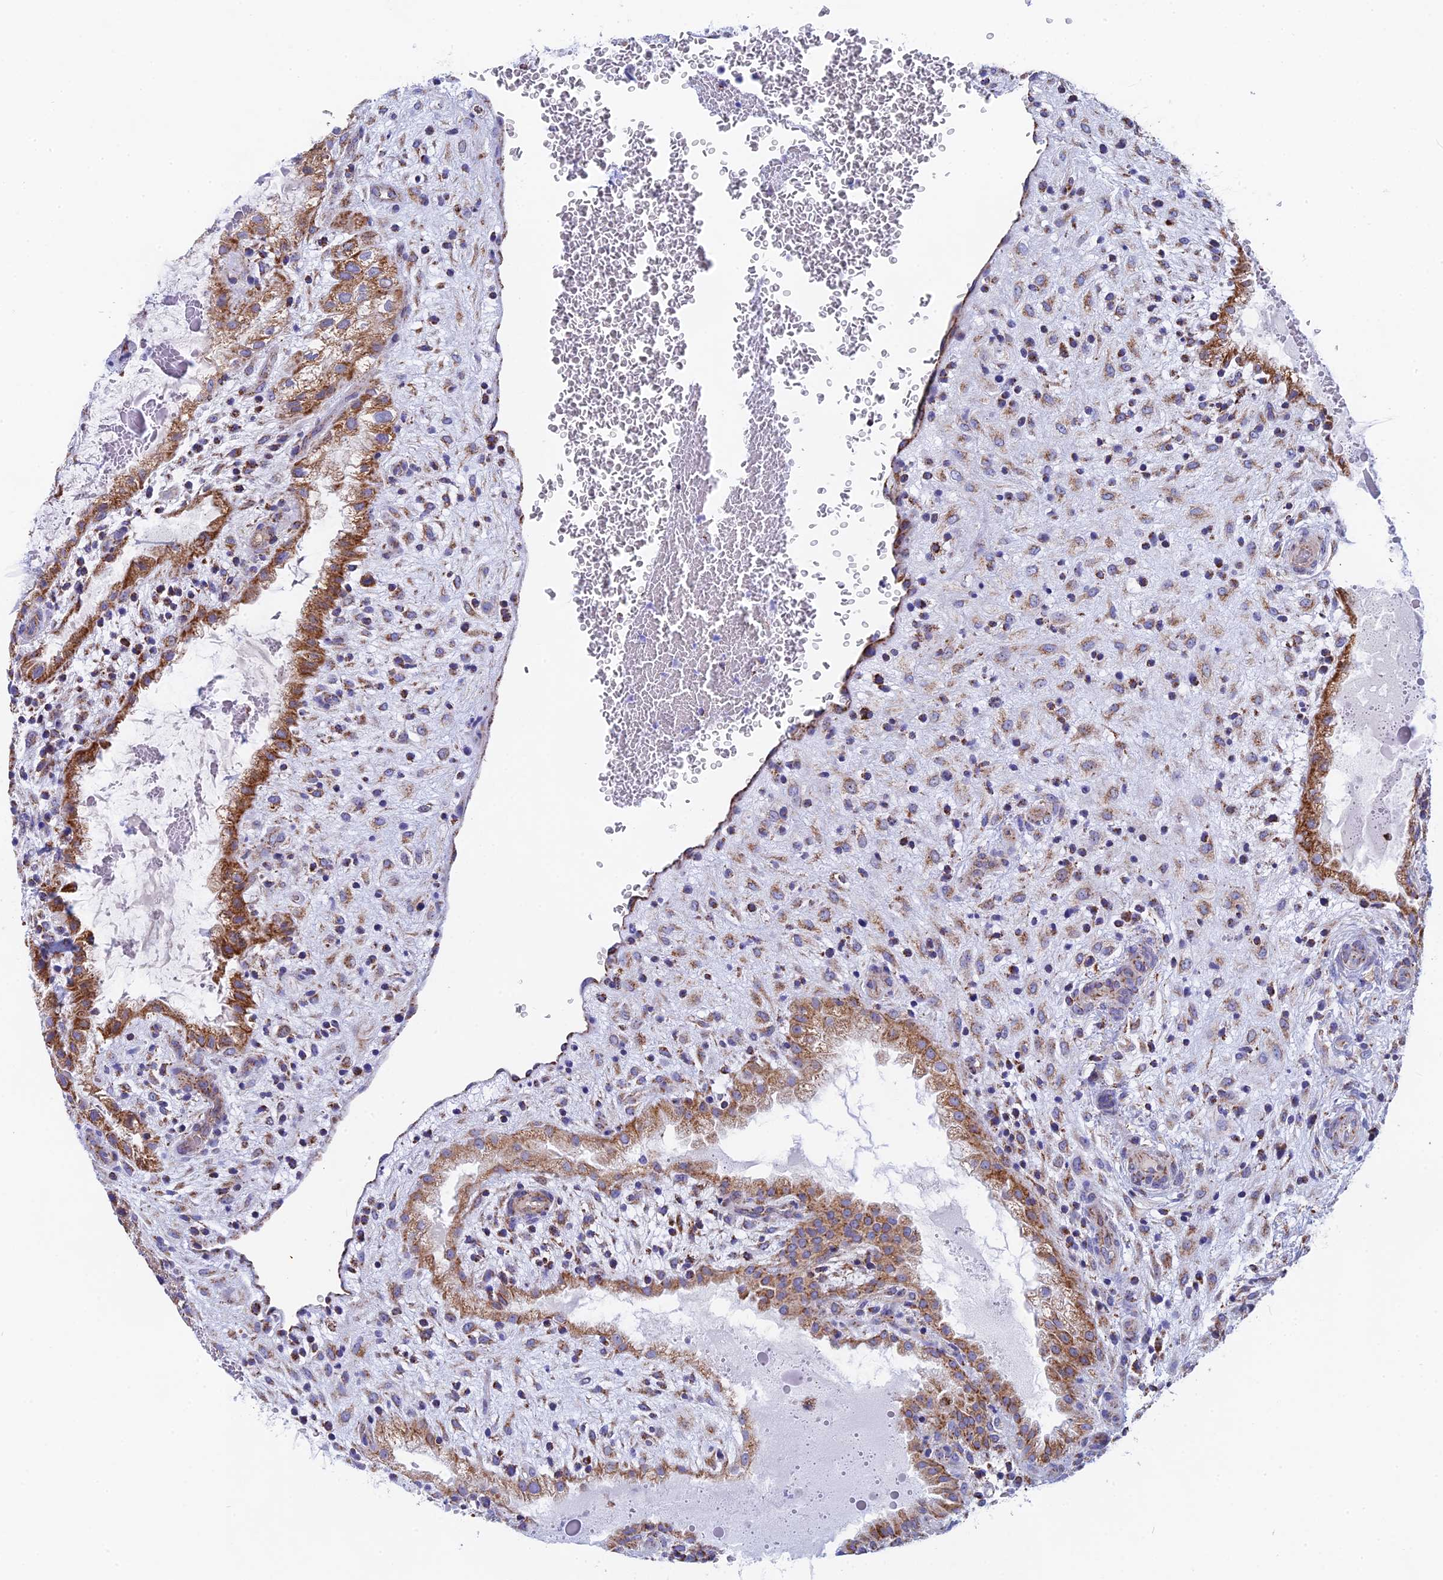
{"staining": {"intensity": "moderate", "quantity": ">75%", "location": "cytoplasmic/membranous"}, "tissue": "placenta", "cell_type": "Decidual cells", "image_type": "normal", "snomed": [{"axis": "morphology", "description": "Normal tissue, NOS"}, {"axis": "topography", "description": "Placenta"}], "caption": "This histopathology image reveals IHC staining of normal placenta, with medium moderate cytoplasmic/membranous positivity in about >75% of decidual cells.", "gene": "NDUFA5", "patient": {"sex": "female", "age": 35}}